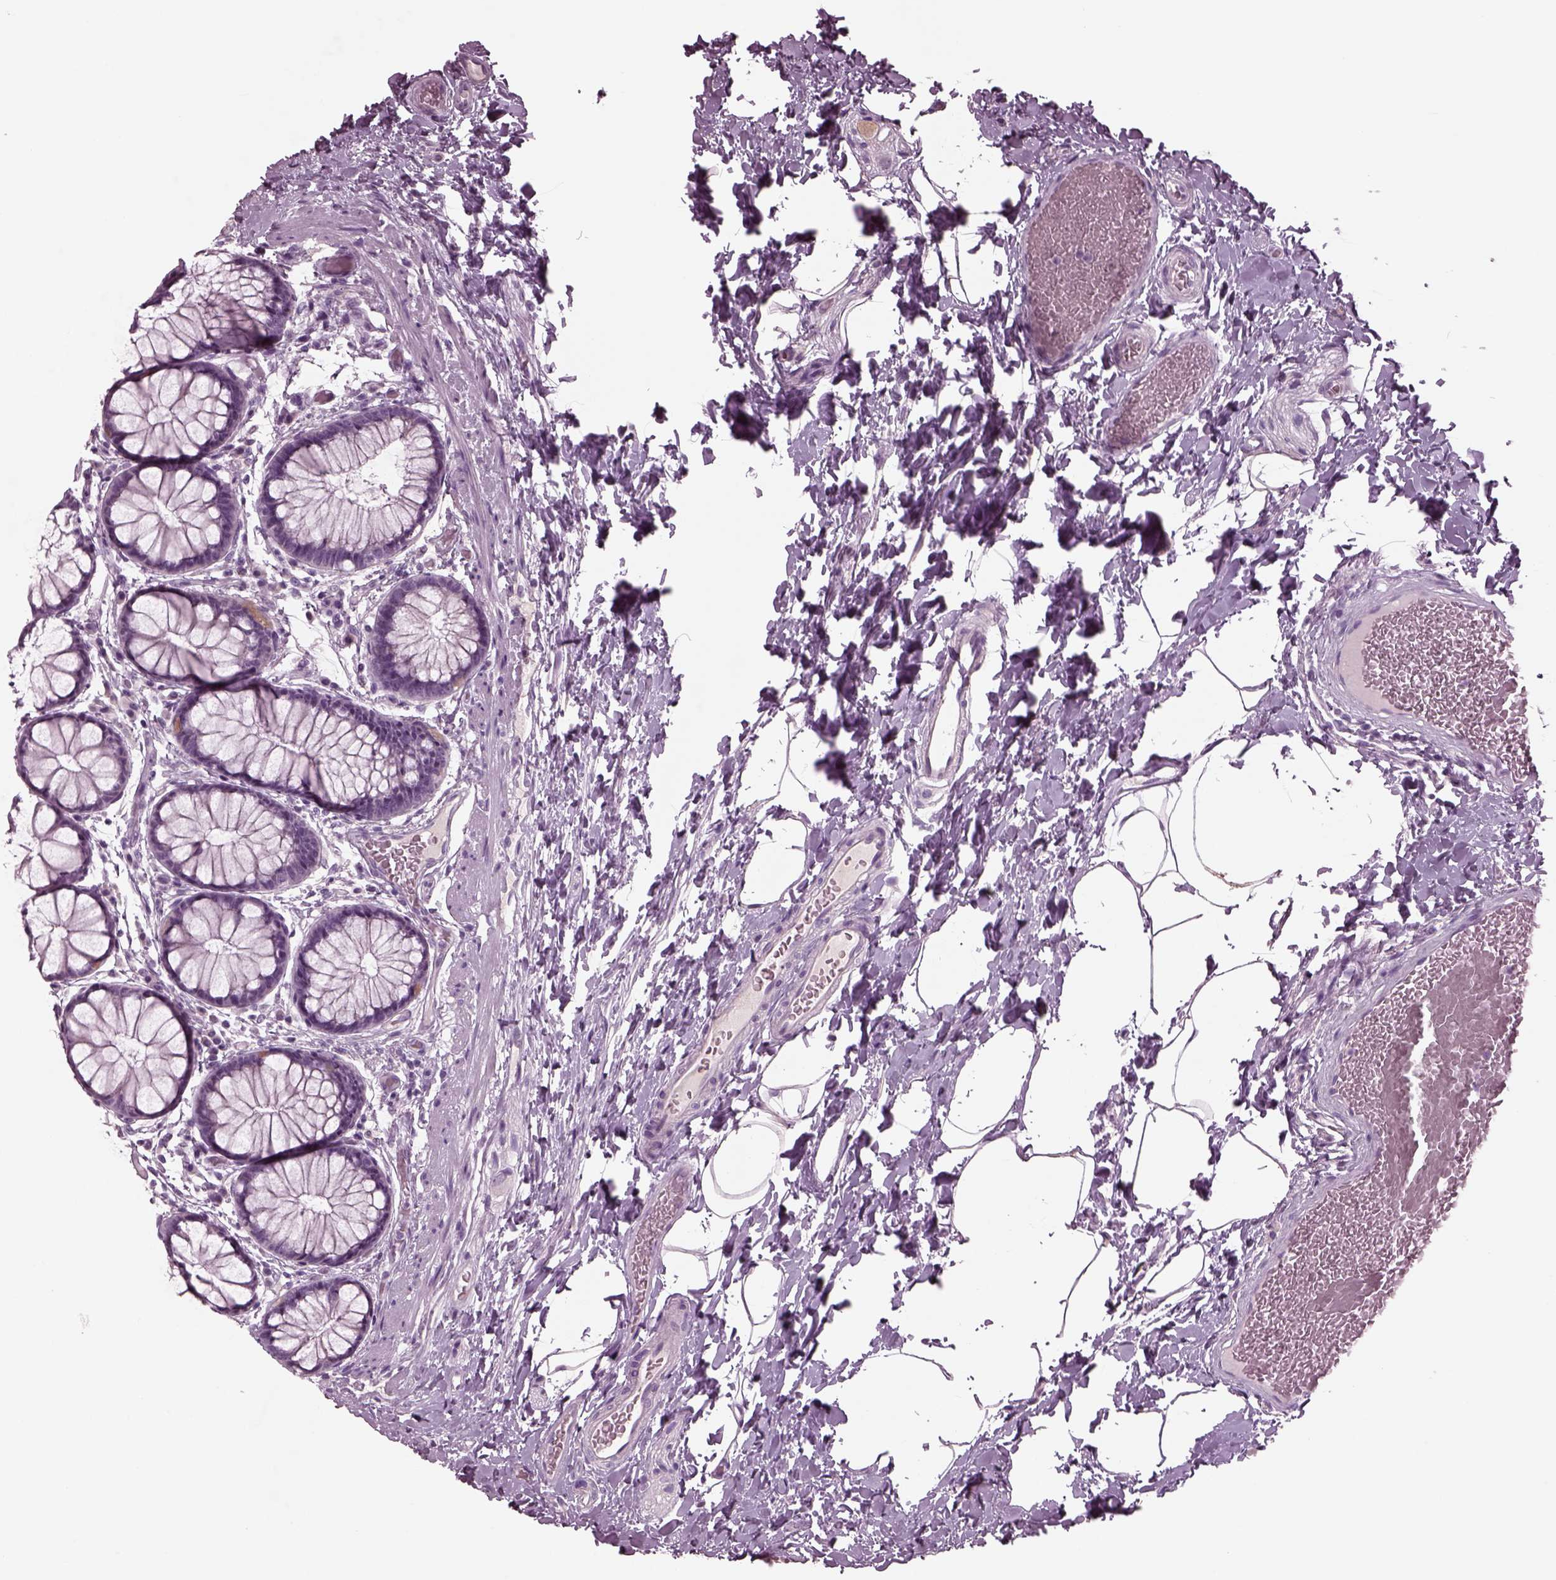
{"staining": {"intensity": "negative", "quantity": "none", "location": "none"}, "tissue": "rectum", "cell_type": "Glandular cells", "image_type": "normal", "snomed": [{"axis": "morphology", "description": "Normal tissue, NOS"}, {"axis": "topography", "description": "Rectum"}], "caption": "Immunohistochemistry (IHC) of benign rectum reveals no positivity in glandular cells.", "gene": "CLCN4", "patient": {"sex": "female", "age": 62}}